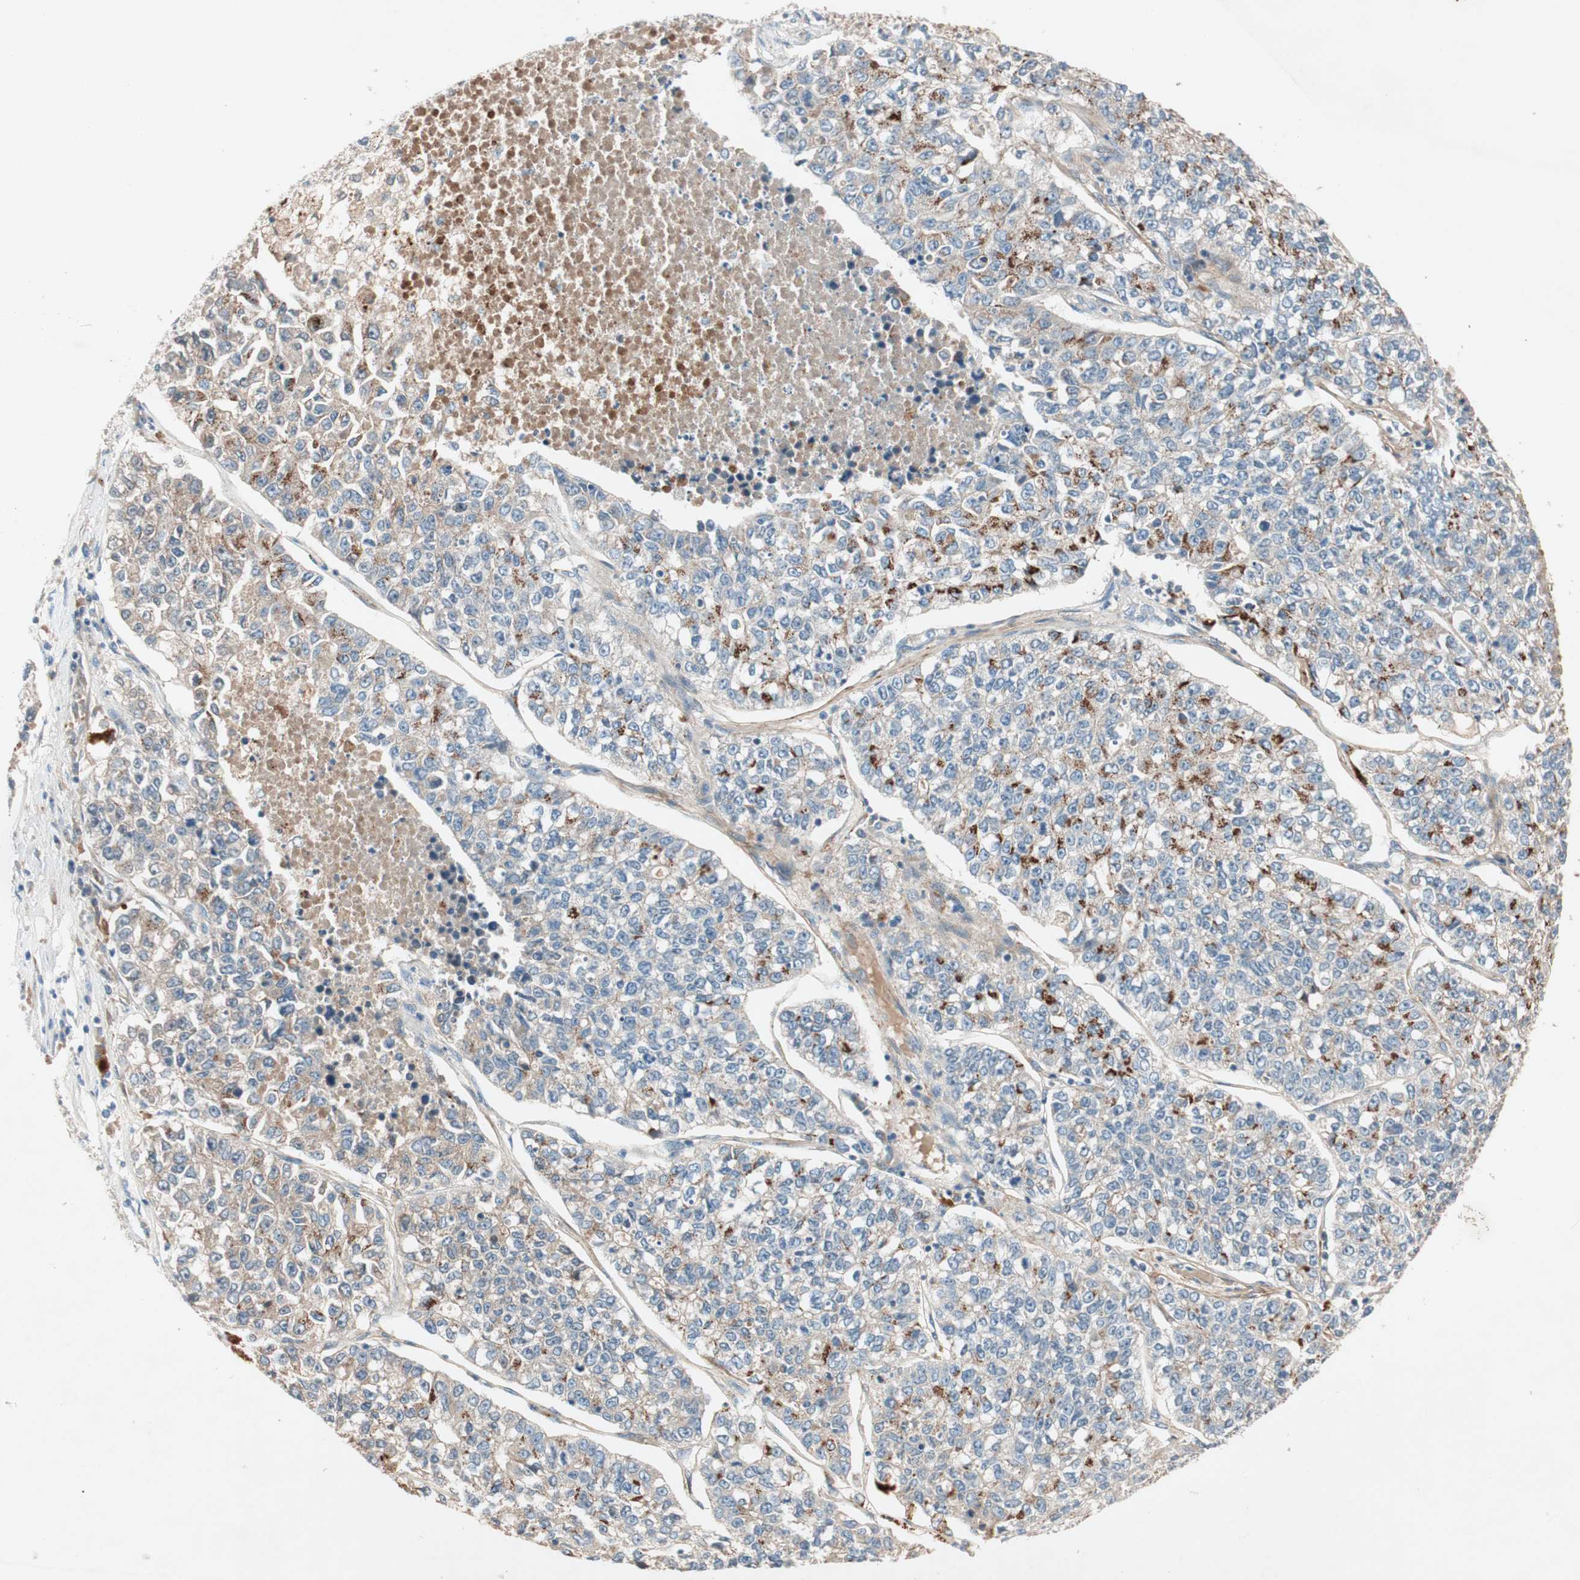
{"staining": {"intensity": "strong", "quantity": "25%-75%", "location": "cytoplasmic/membranous"}, "tissue": "lung cancer", "cell_type": "Tumor cells", "image_type": "cancer", "snomed": [{"axis": "morphology", "description": "Adenocarcinoma, NOS"}, {"axis": "topography", "description": "Lung"}], "caption": "Lung adenocarcinoma stained with immunohistochemistry shows strong cytoplasmic/membranous staining in approximately 25%-75% of tumor cells.", "gene": "EPHA6", "patient": {"sex": "male", "age": 49}}